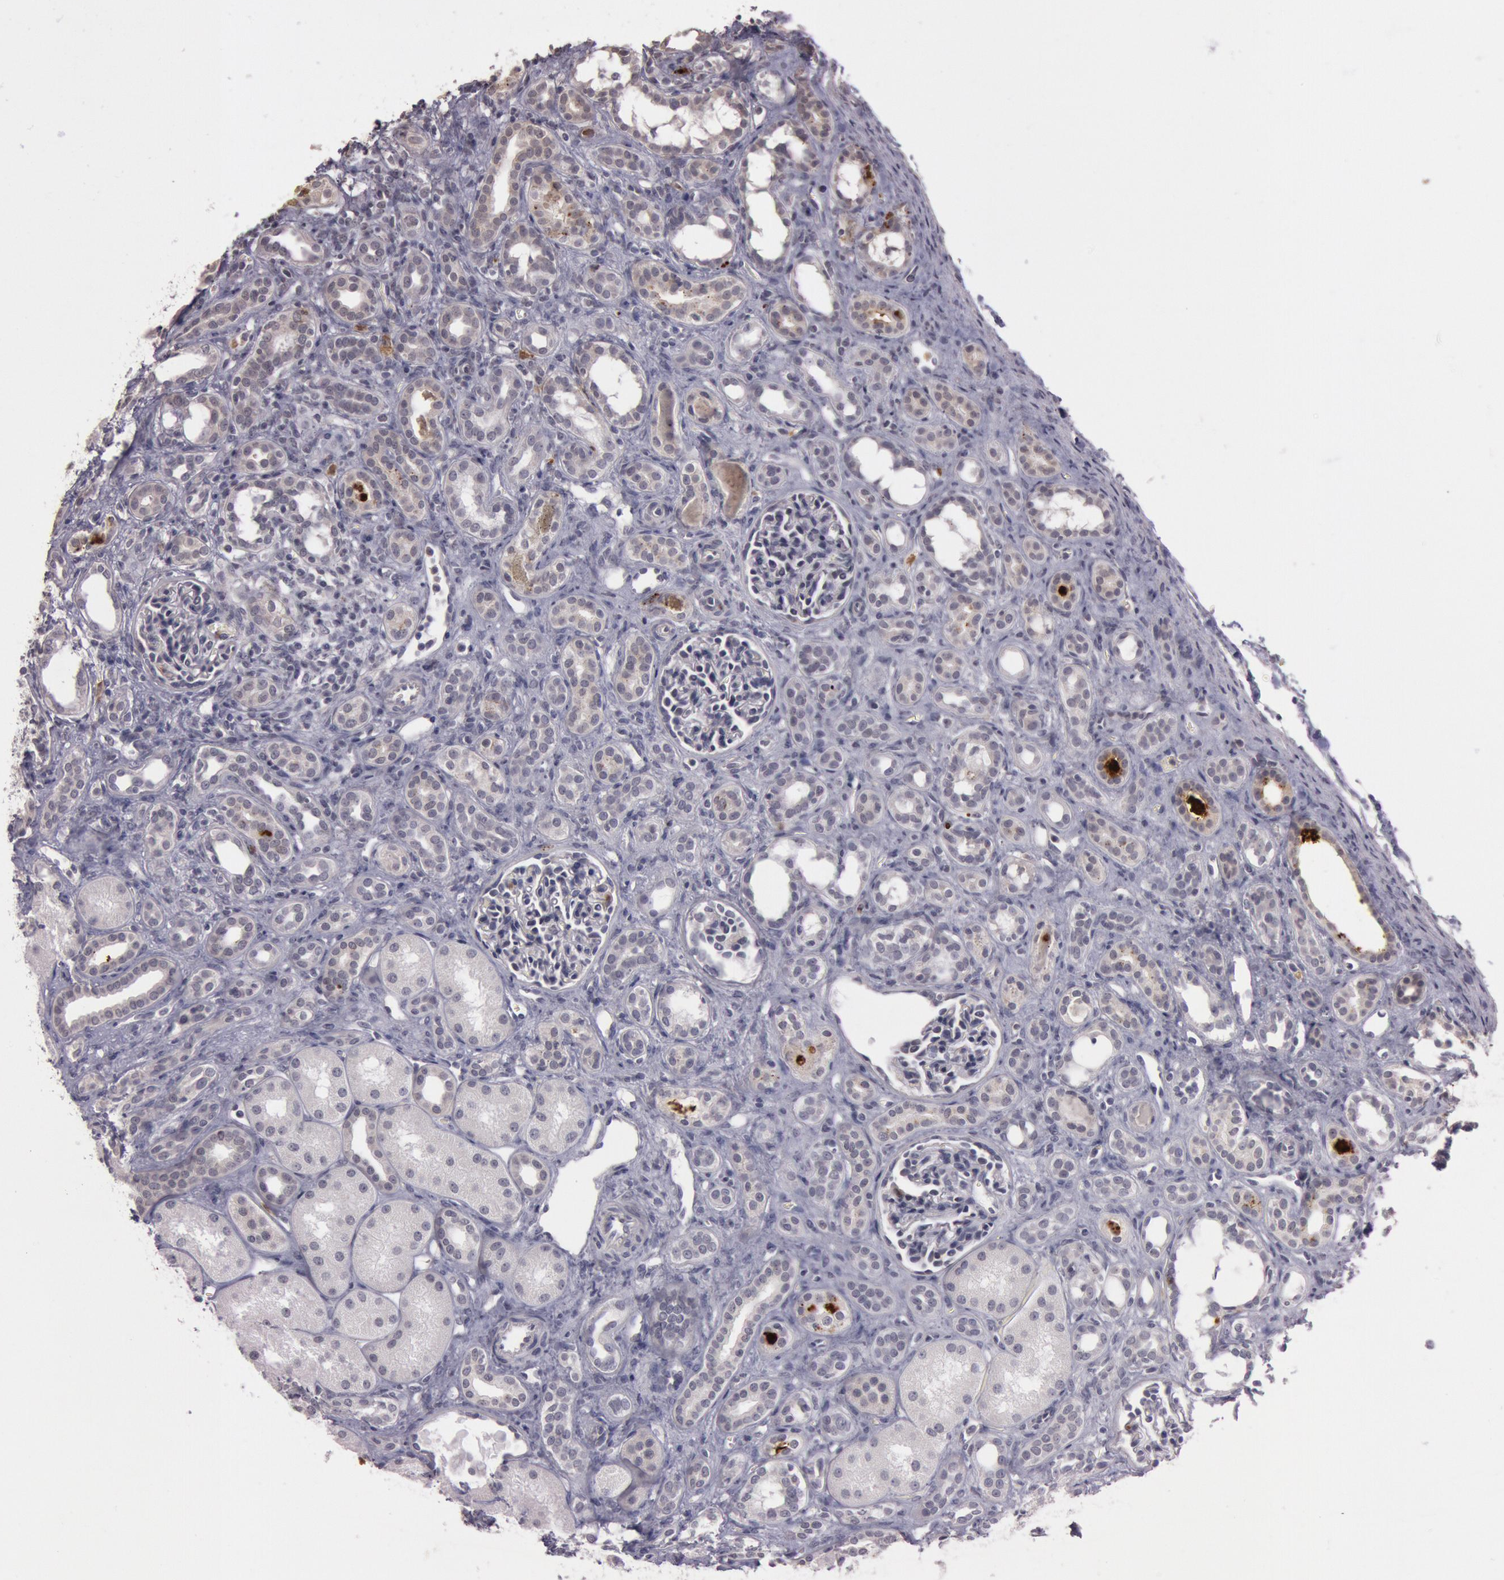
{"staining": {"intensity": "negative", "quantity": "none", "location": "none"}, "tissue": "kidney", "cell_type": "Cells in glomeruli", "image_type": "normal", "snomed": [{"axis": "morphology", "description": "Normal tissue, NOS"}, {"axis": "topography", "description": "Kidney"}], "caption": "Immunohistochemistry image of benign kidney: human kidney stained with DAB (3,3'-diaminobenzidine) demonstrates no significant protein positivity in cells in glomeruli. (Brightfield microscopy of DAB IHC at high magnification).", "gene": "KDM6A", "patient": {"sex": "male", "age": 7}}